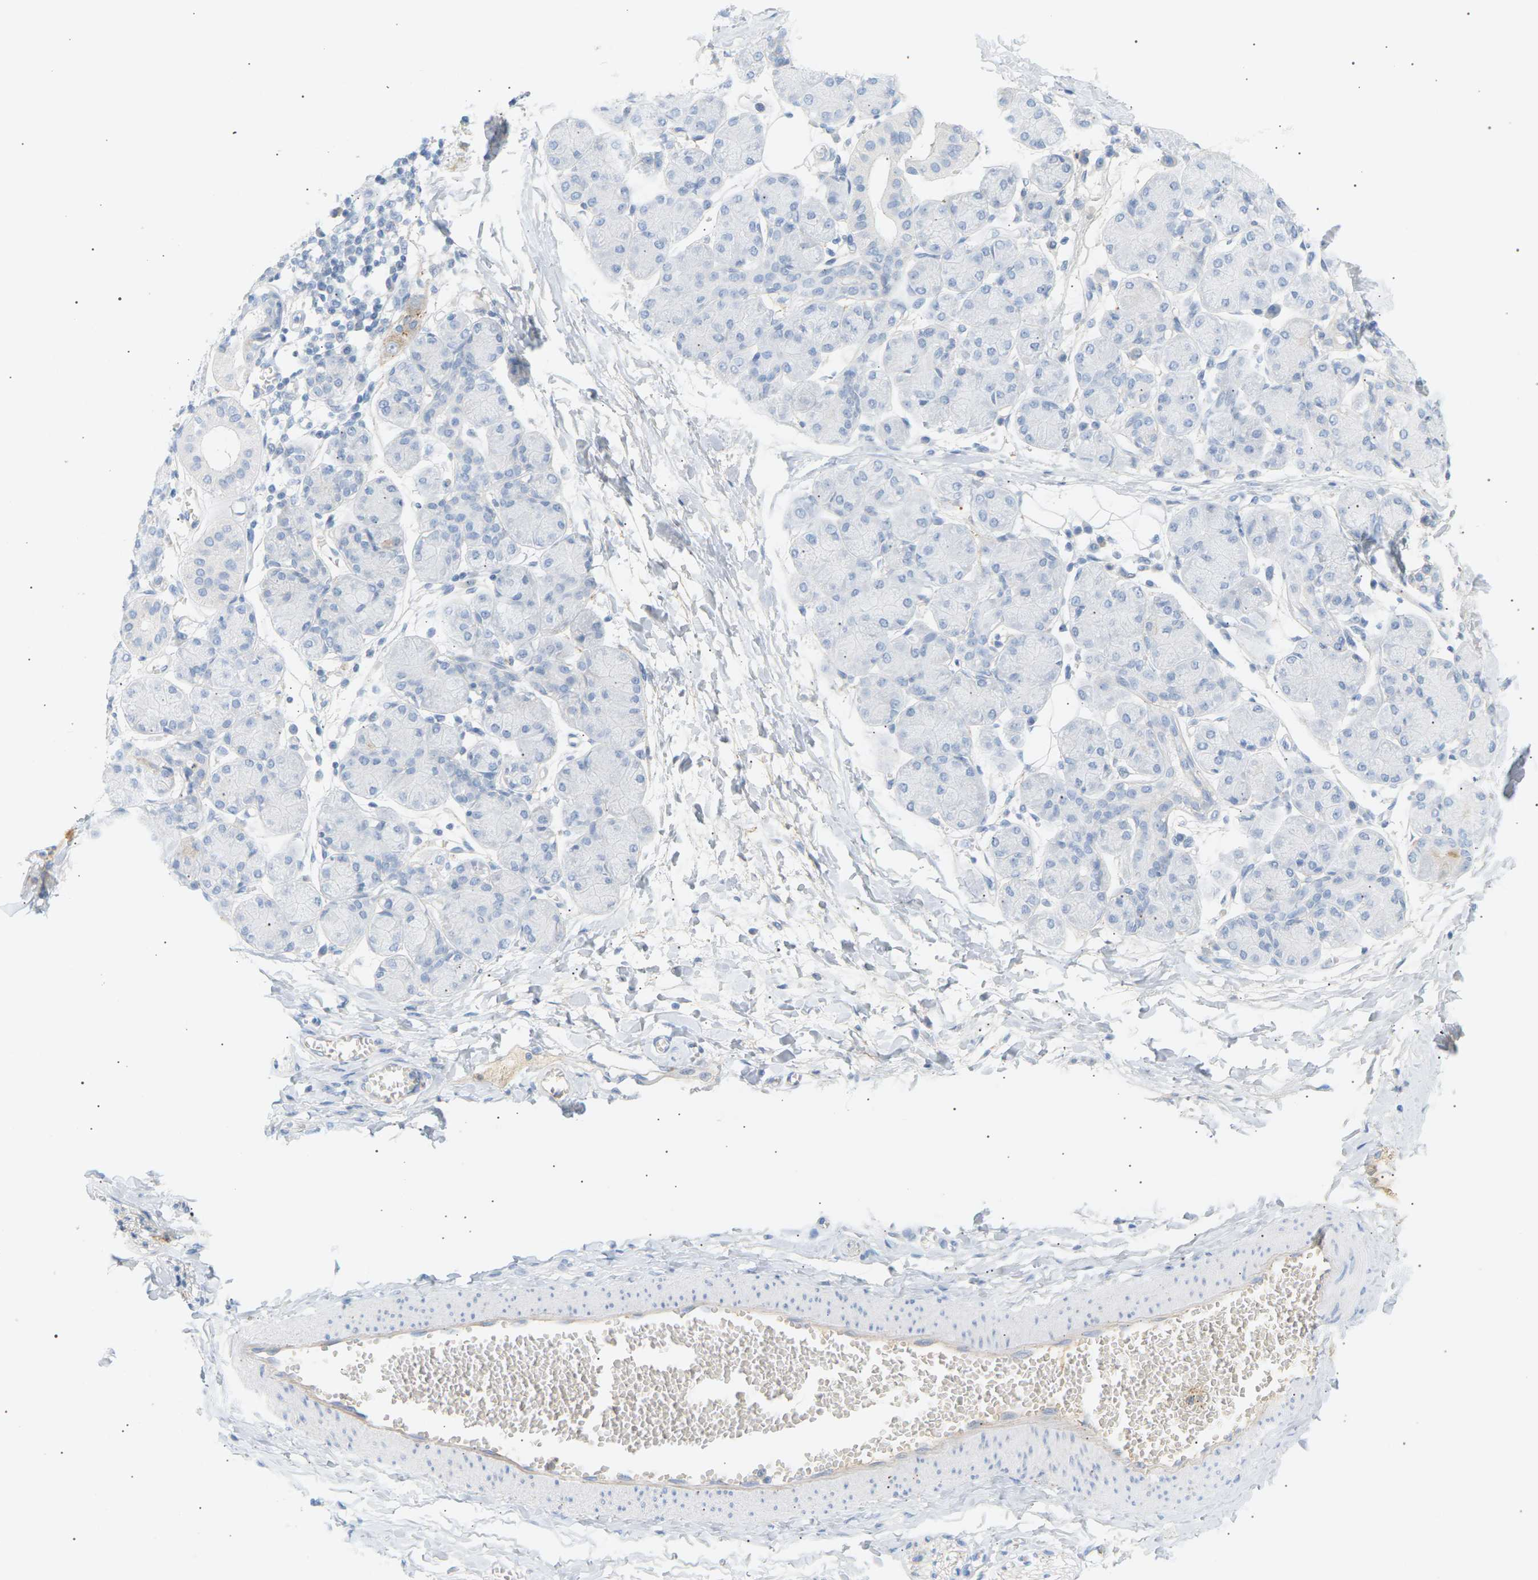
{"staining": {"intensity": "negative", "quantity": "none", "location": "none"}, "tissue": "salivary gland", "cell_type": "Glandular cells", "image_type": "normal", "snomed": [{"axis": "morphology", "description": "Normal tissue, NOS"}, {"axis": "morphology", "description": "Inflammation, NOS"}, {"axis": "topography", "description": "Lymph node"}, {"axis": "topography", "description": "Salivary gland"}], "caption": "High power microscopy histopathology image of an immunohistochemistry (IHC) image of benign salivary gland, revealing no significant staining in glandular cells.", "gene": "CLU", "patient": {"sex": "male", "age": 3}}